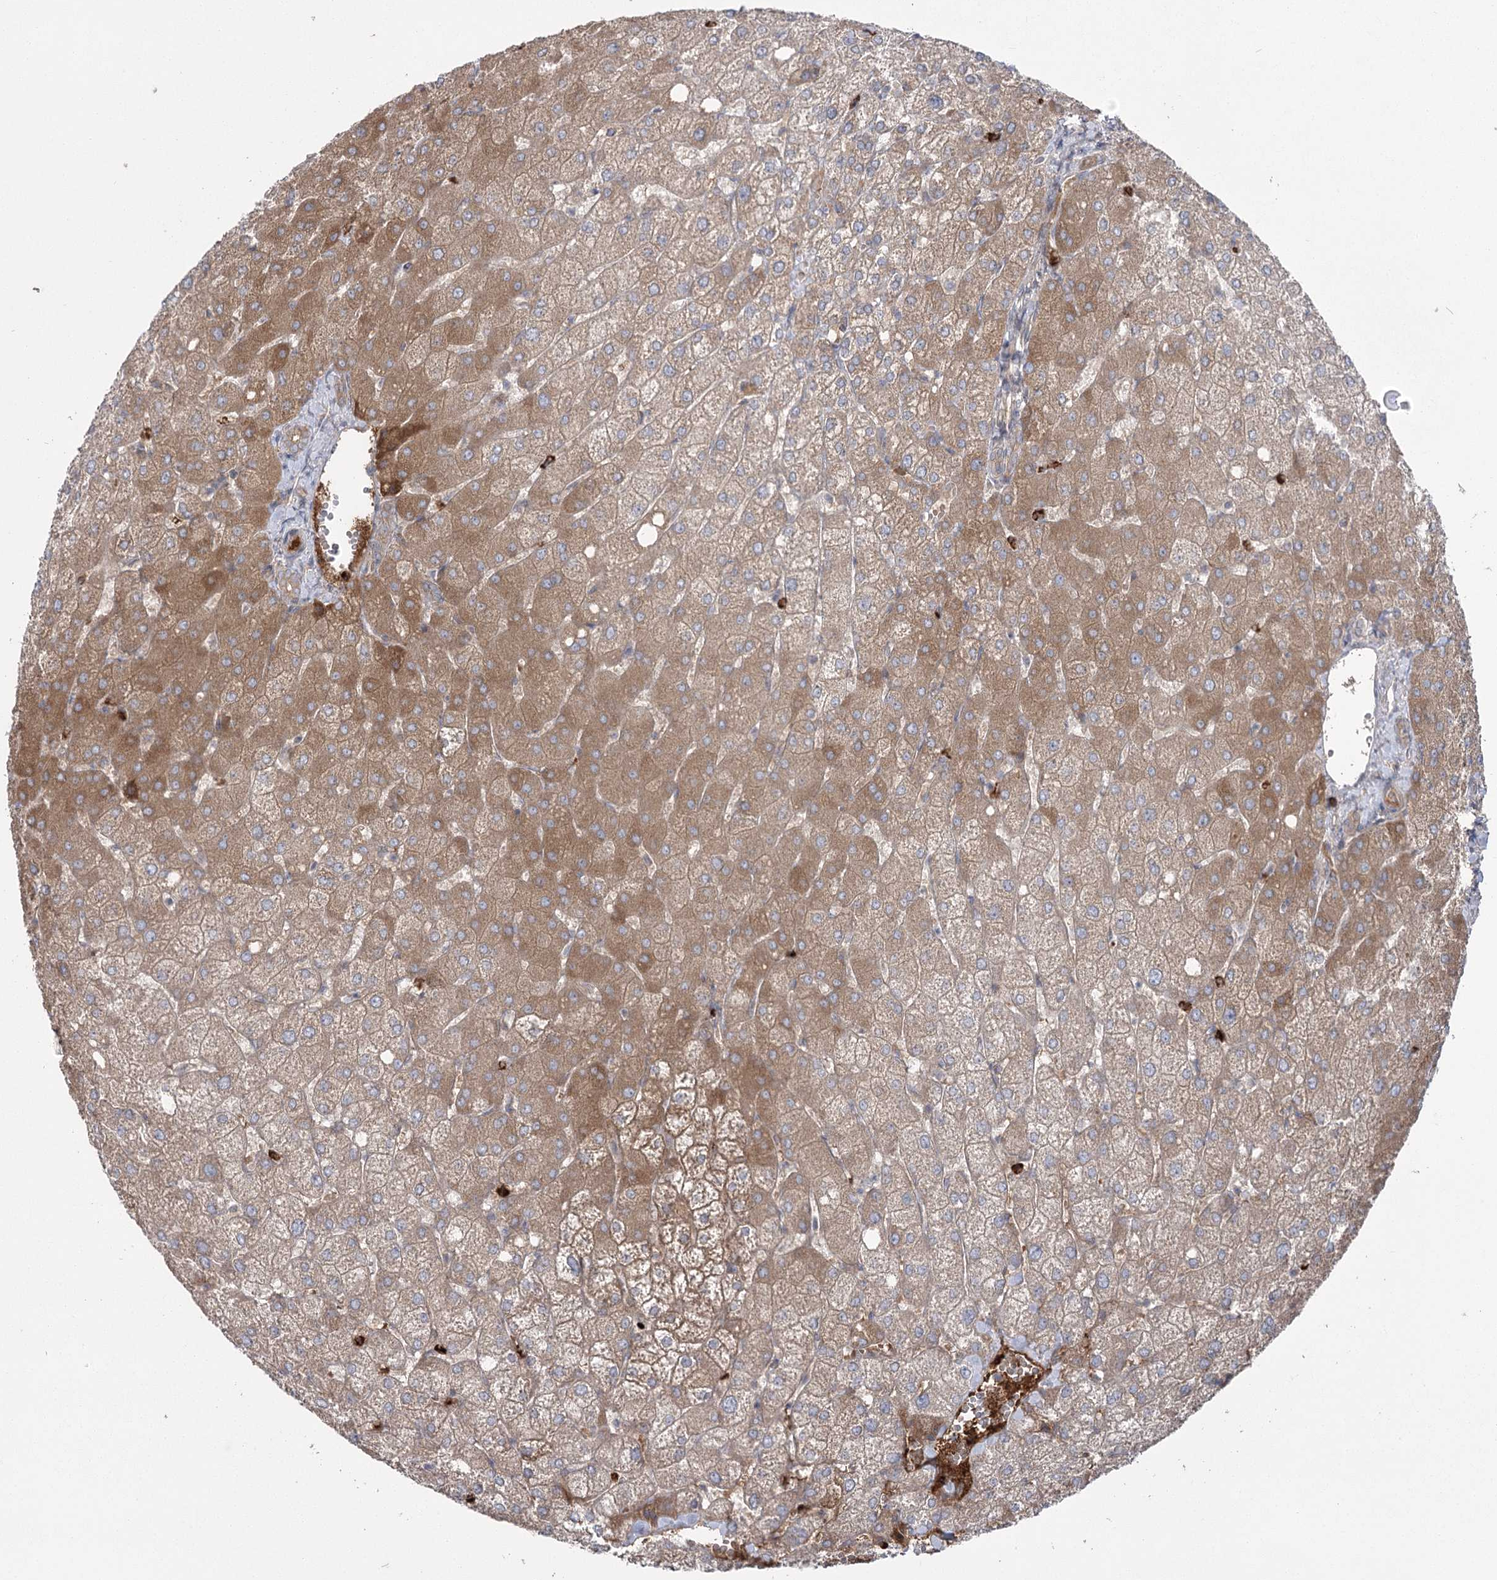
{"staining": {"intensity": "weak", "quantity": ">75%", "location": "cytoplasmic/membranous"}, "tissue": "liver", "cell_type": "Cholangiocytes", "image_type": "normal", "snomed": [{"axis": "morphology", "description": "Normal tissue, NOS"}, {"axis": "topography", "description": "Liver"}], "caption": "Liver stained with a brown dye displays weak cytoplasmic/membranous positive positivity in approximately >75% of cholangiocytes.", "gene": "PLEKHA5", "patient": {"sex": "female", "age": 54}}